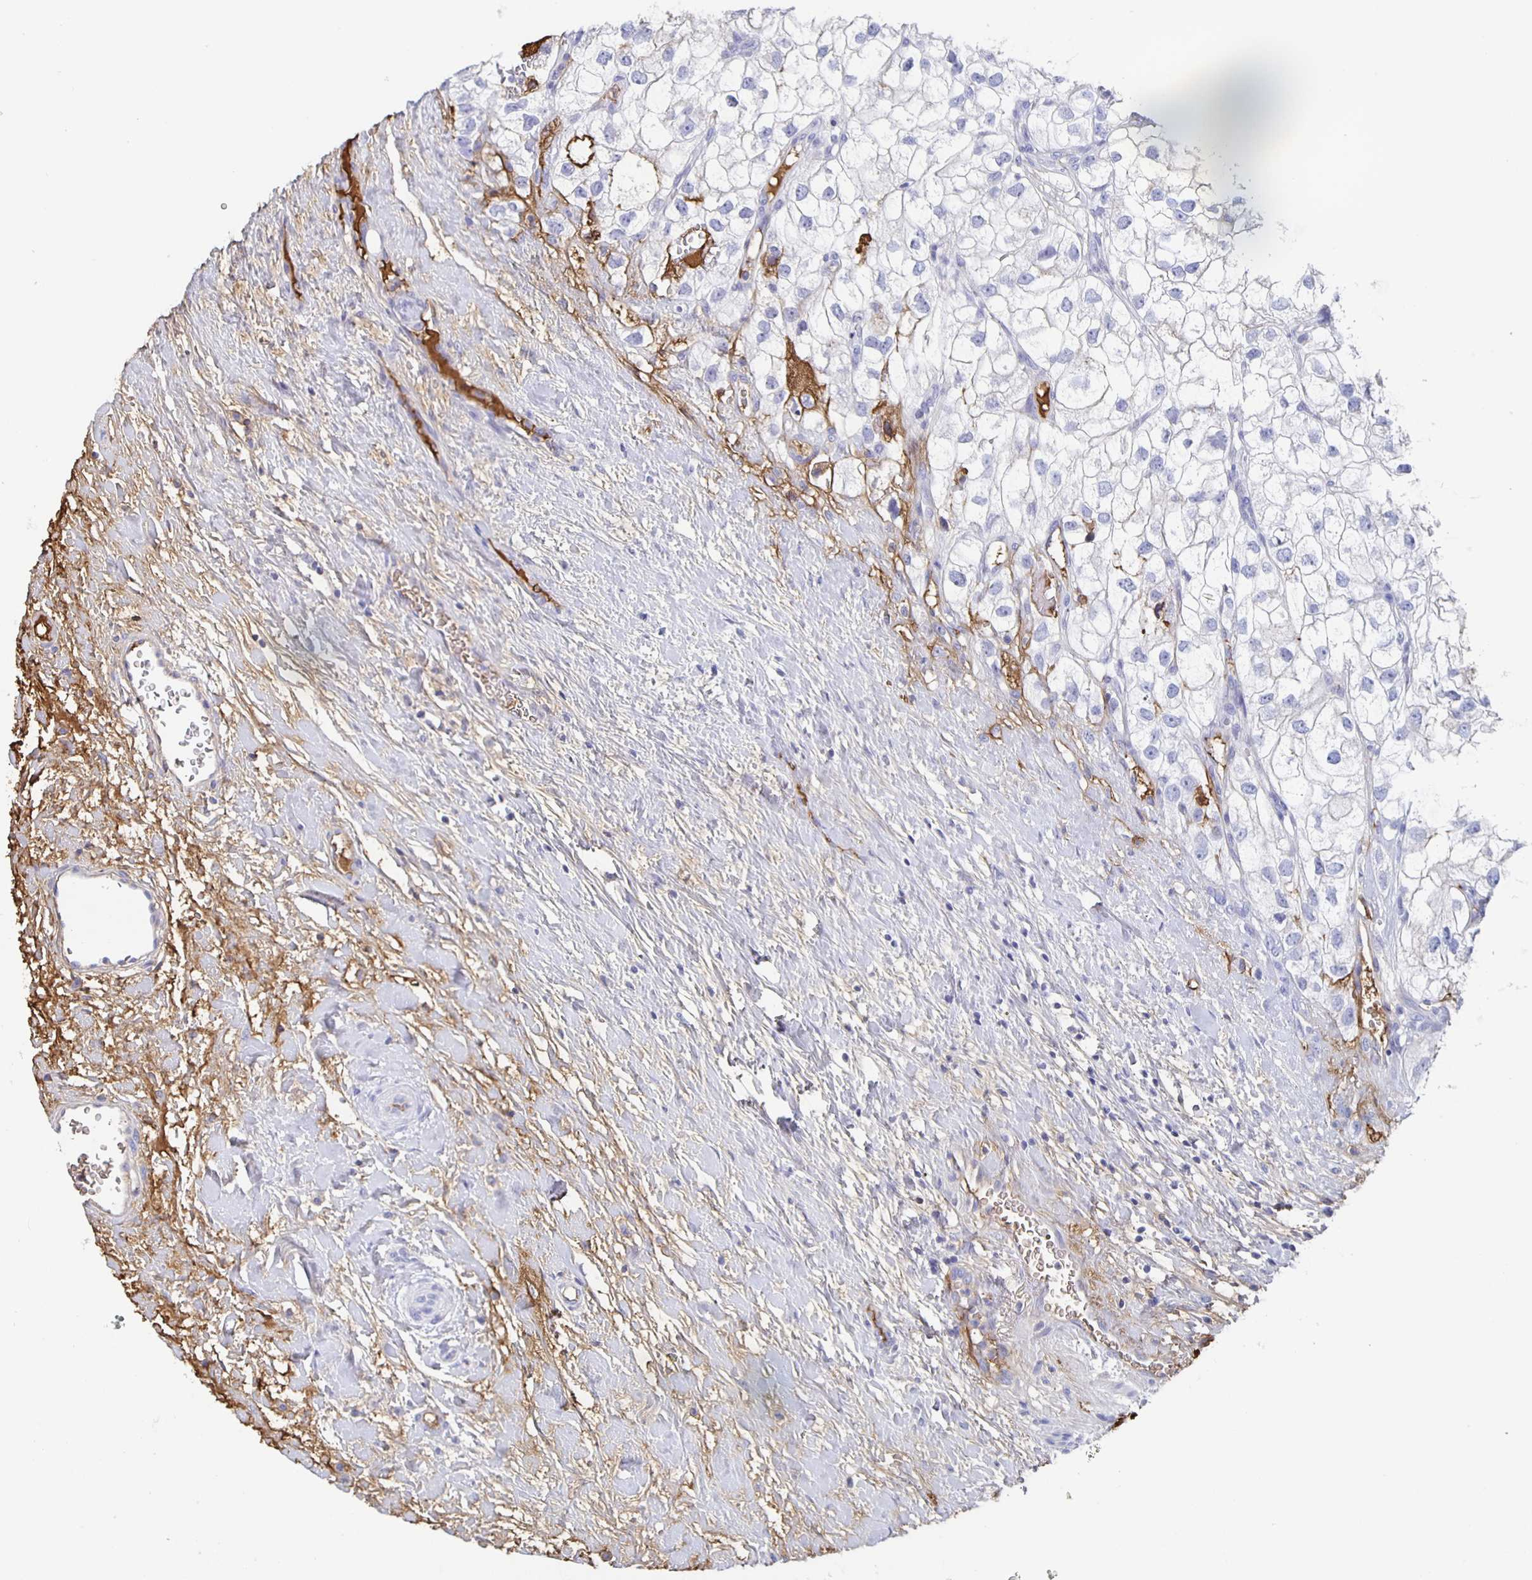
{"staining": {"intensity": "negative", "quantity": "none", "location": "none"}, "tissue": "renal cancer", "cell_type": "Tumor cells", "image_type": "cancer", "snomed": [{"axis": "morphology", "description": "Adenocarcinoma, NOS"}, {"axis": "topography", "description": "Kidney"}], "caption": "The IHC micrograph has no significant positivity in tumor cells of adenocarcinoma (renal) tissue.", "gene": "FGA", "patient": {"sex": "male", "age": 59}}